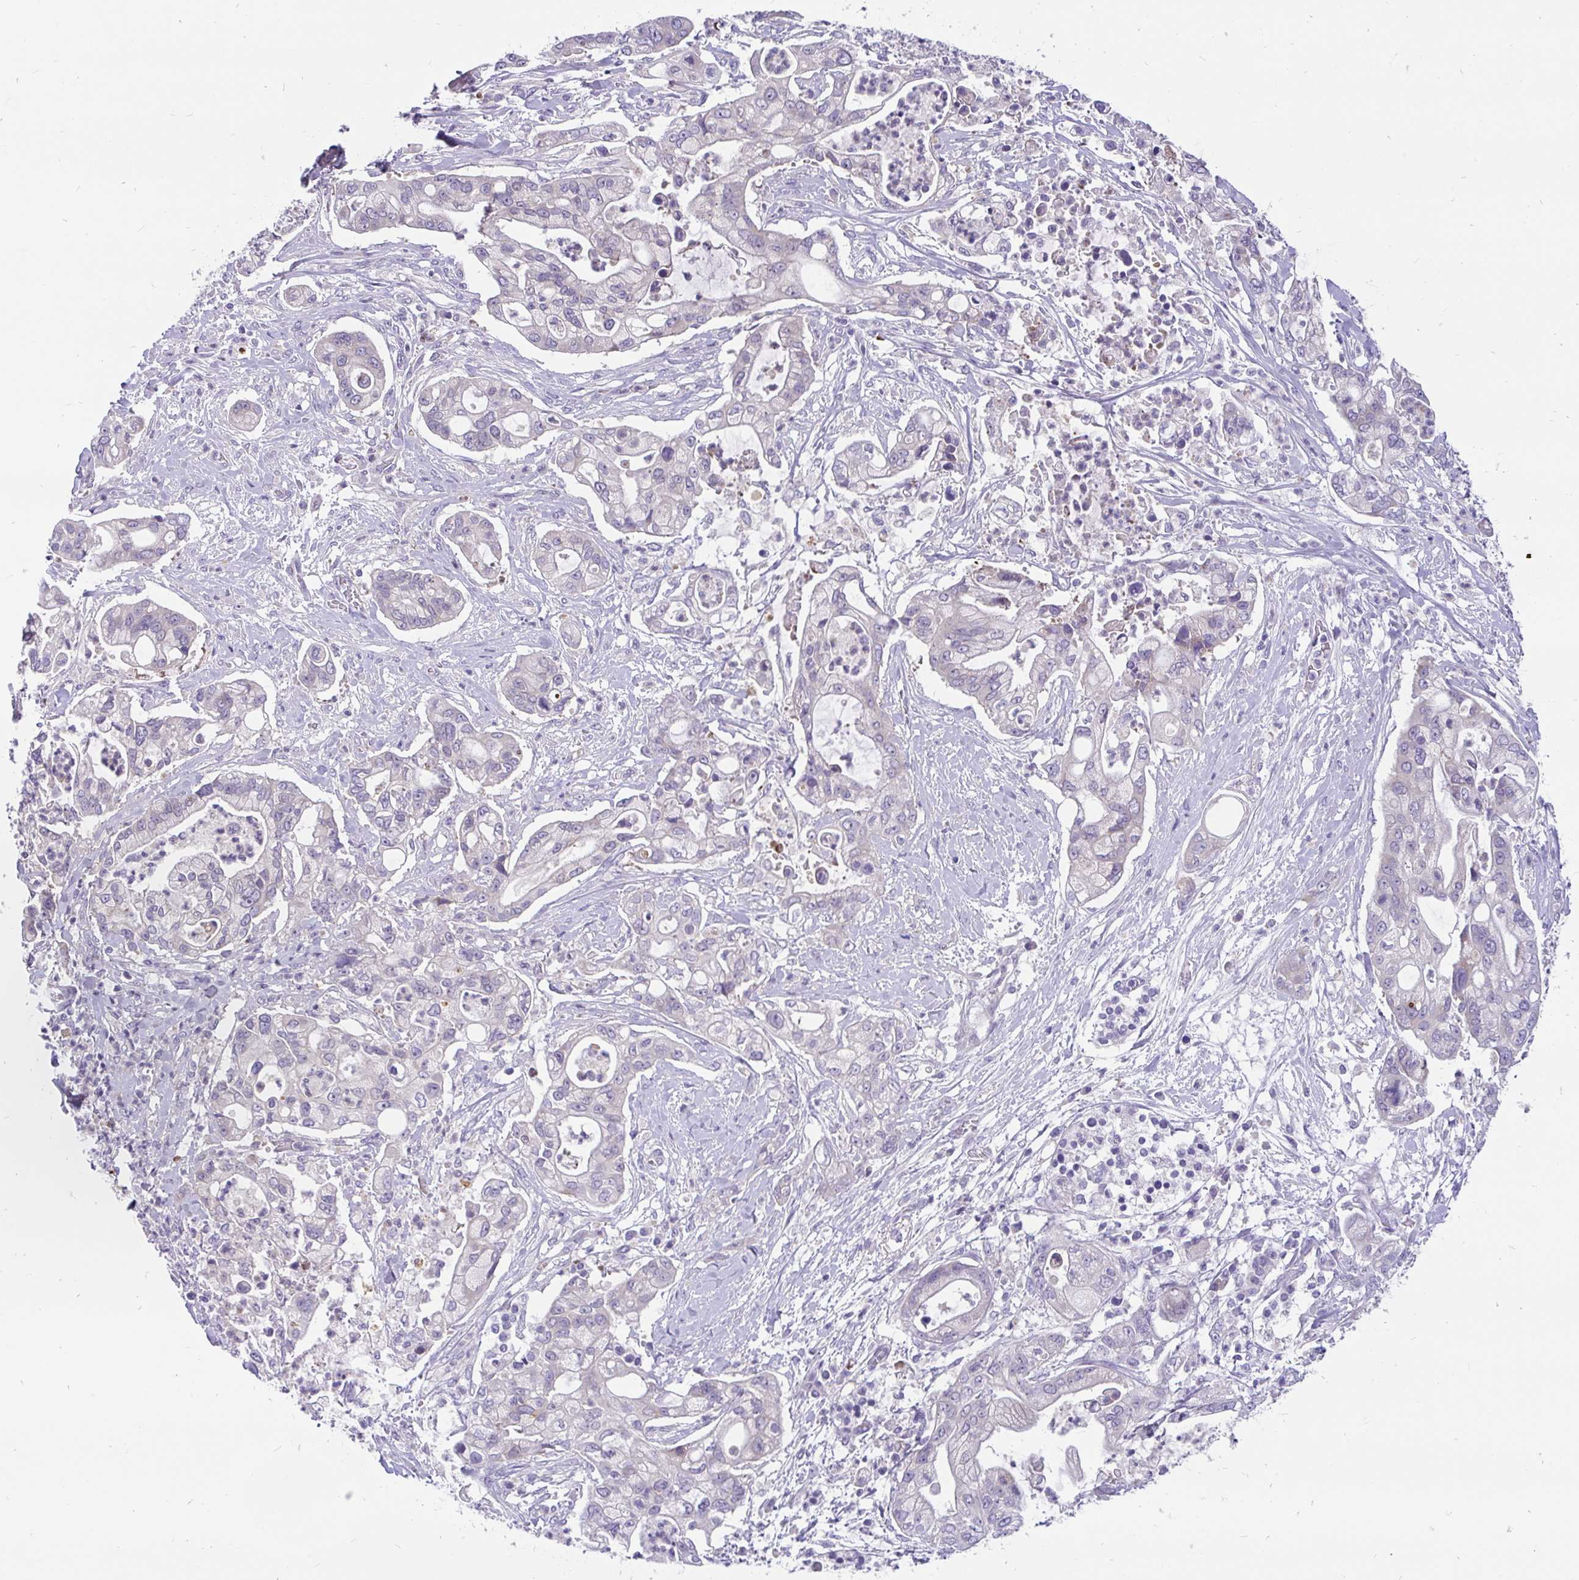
{"staining": {"intensity": "negative", "quantity": "none", "location": "none"}, "tissue": "pancreatic cancer", "cell_type": "Tumor cells", "image_type": "cancer", "snomed": [{"axis": "morphology", "description": "Adenocarcinoma, NOS"}, {"axis": "topography", "description": "Pancreas"}], "caption": "Human pancreatic adenocarcinoma stained for a protein using immunohistochemistry (IHC) shows no expression in tumor cells.", "gene": "KIAA2013", "patient": {"sex": "female", "age": 69}}